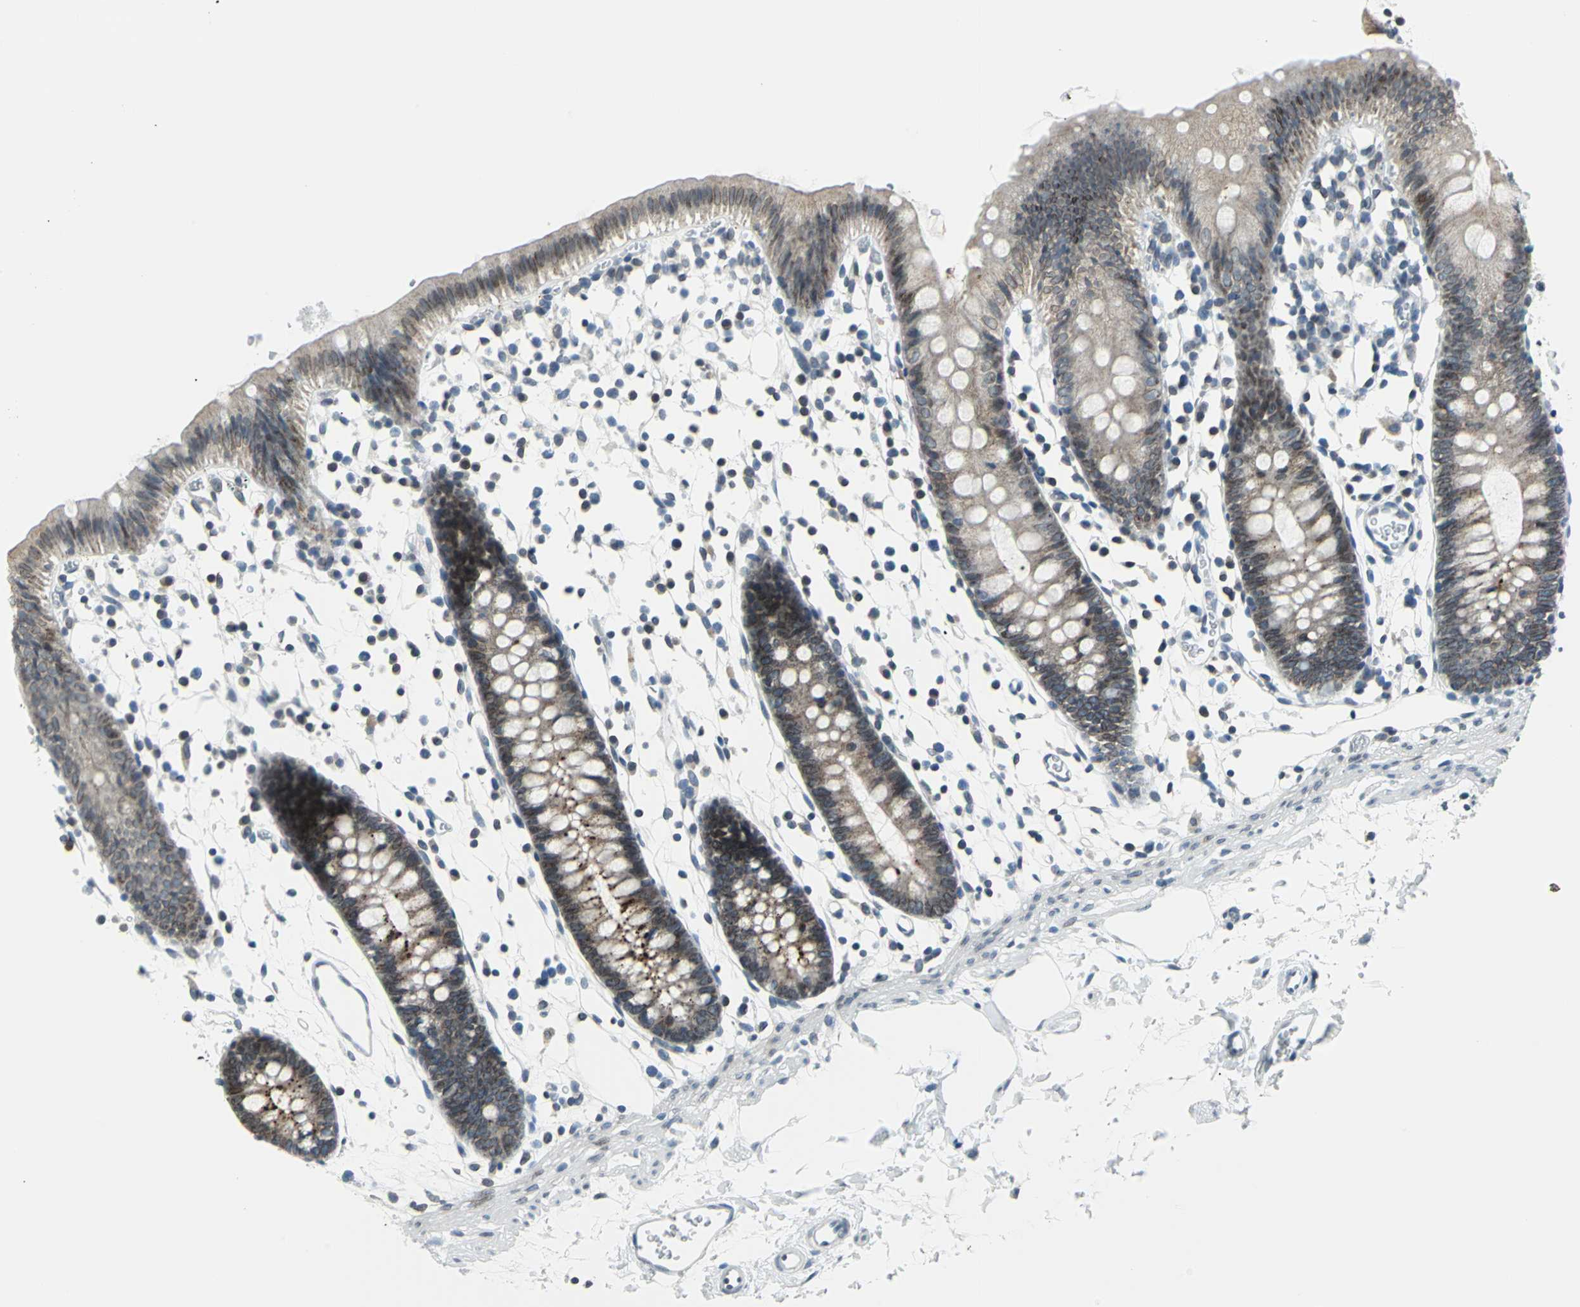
{"staining": {"intensity": "negative", "quantity": "none", "location": "none"}, "tissue": "colon", "cell_type": "Endothelial cells", "image_type": "normal", "snomed": [{"axis": "morphology", "description": "Normal tissue, NOS"}, {"axis": "topography", "description": "Colon"}], "caption": "Endothelial cells show no significant protein positivity in benign colon.", "gene": "SNUPN", "patient": {"sex": "male", "age": 14}}